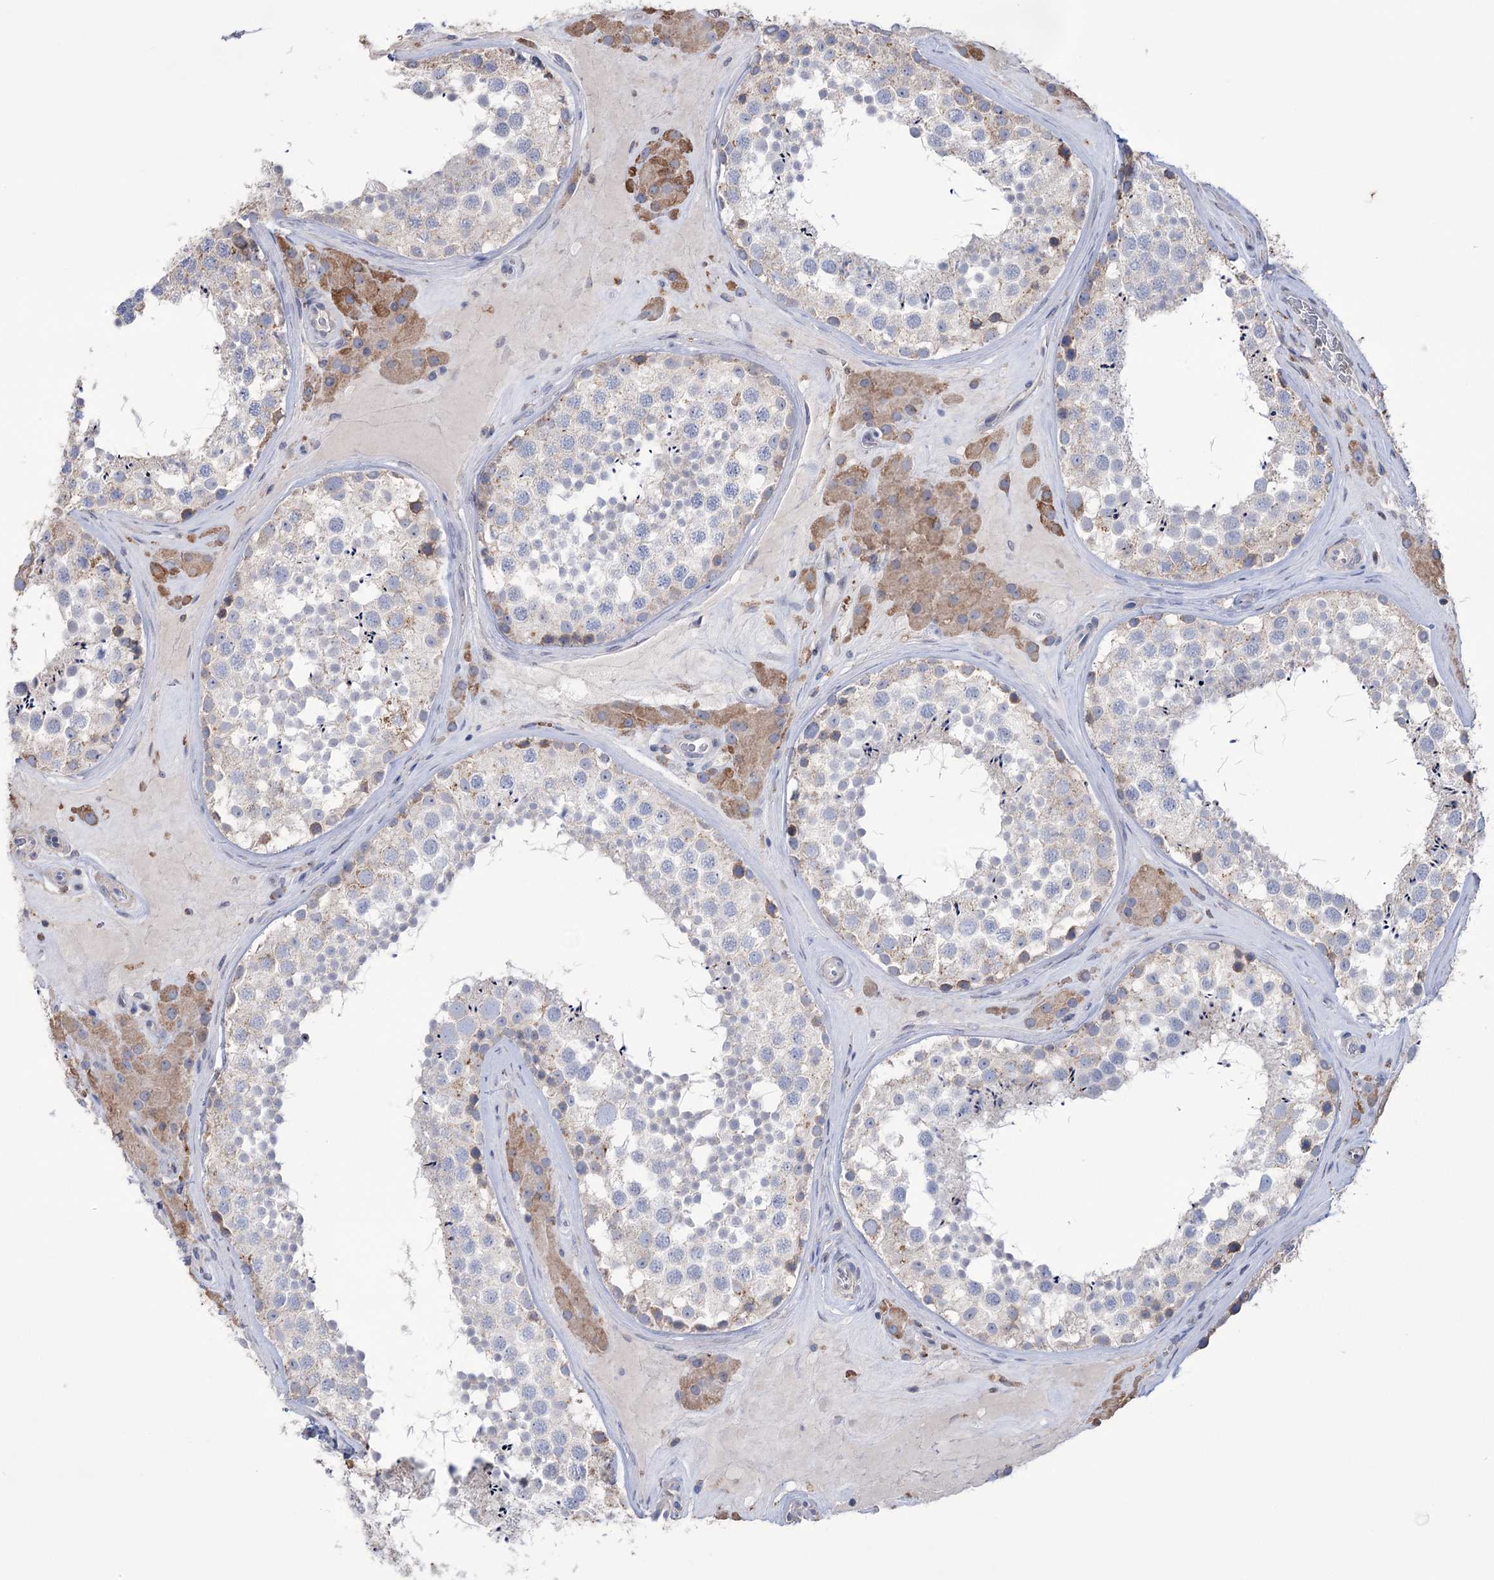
{"staining": {"intensity": "moderate", "quantity": "<25%", "location": "cytoplasmic/membranous"}, "tissue": "testis", "cell_type": "Cells in seminiferous ducts", "image_type": "normal", "snomed": [{"axis": "morphology", "description": "Normal tissue, NOS"}, {"axis": "topography", "description": "Testis"}], "caption": "Immunohistochemistry staining of unremarkable testis, which exhibits low levels of moderate cytoplasmic/membranous staining in about <25% of cells in seminiferous ducts indicating moderate cytoplasmic/membranous protein expression. The staining was performed using DAB (brown) for protein detection and nuclei were counterstained in hematoxylin (blue).", "gene": "TRIM71", "patient": {"sex": "male", "age": 46}}